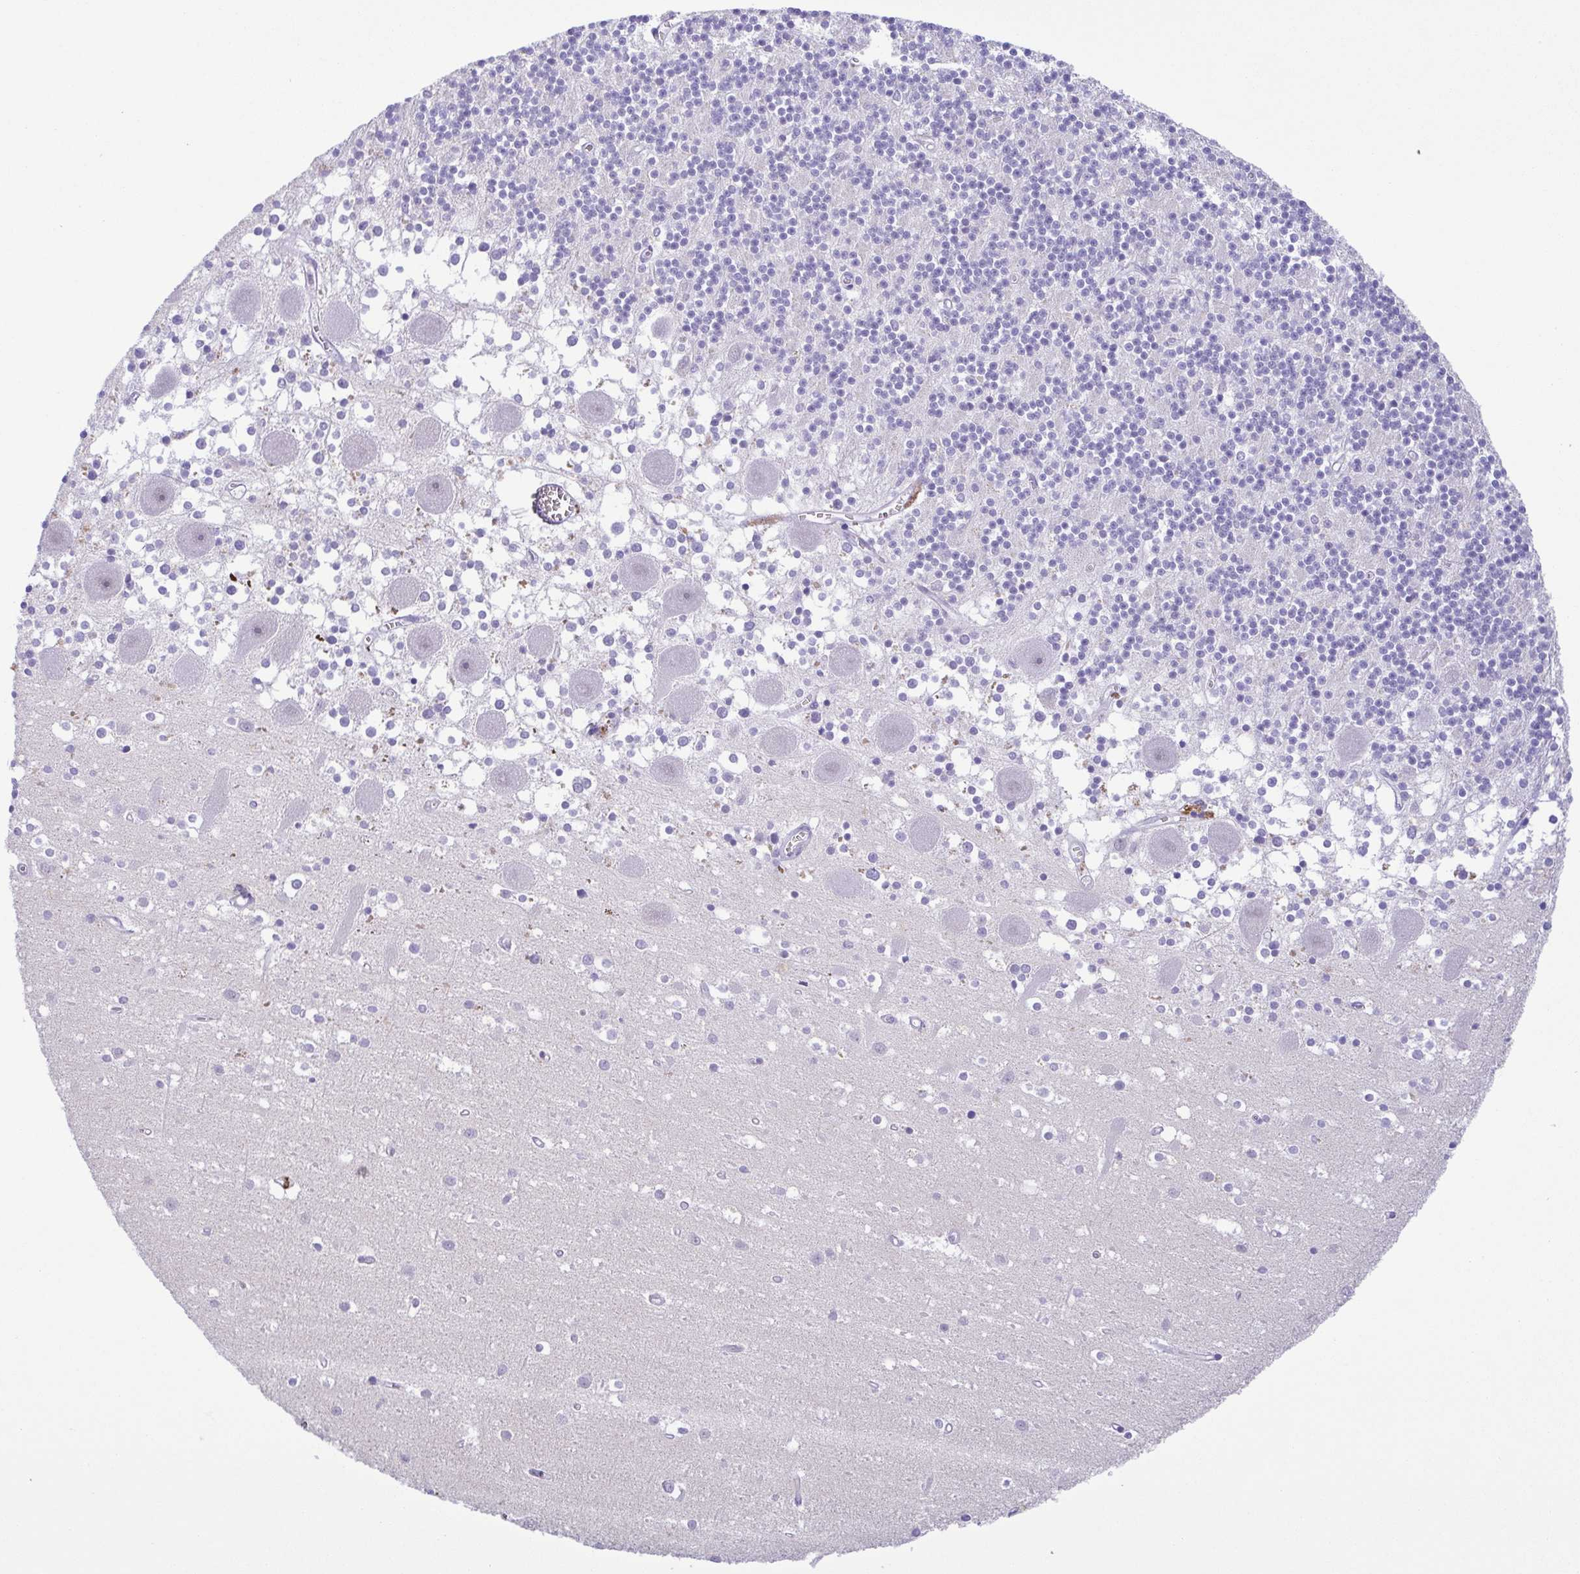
{"staining": {"intensity": "negative", "quantity": "none", "location": "none"}, "tissue": "cerebellum", "cell_type": "Cells in granular layer", "image_type": "normal", "snomed": [{"axis": "morphology", "description": "Normal tissue, NOS"}, {"axis": "topography", "description": "Cerebellum"}], "caption": "An immunohistochemistry photomicrograph of unremarkable cerebellum is shown. There is no staining in cells in granular layer of cerebellum. (DAB (3,3'-diaminobenzidine) IHC visualized using brightfield microscopy, high magnification).", "gene": "TIPIN", "patient": {"sex": "male", "age": 54}}